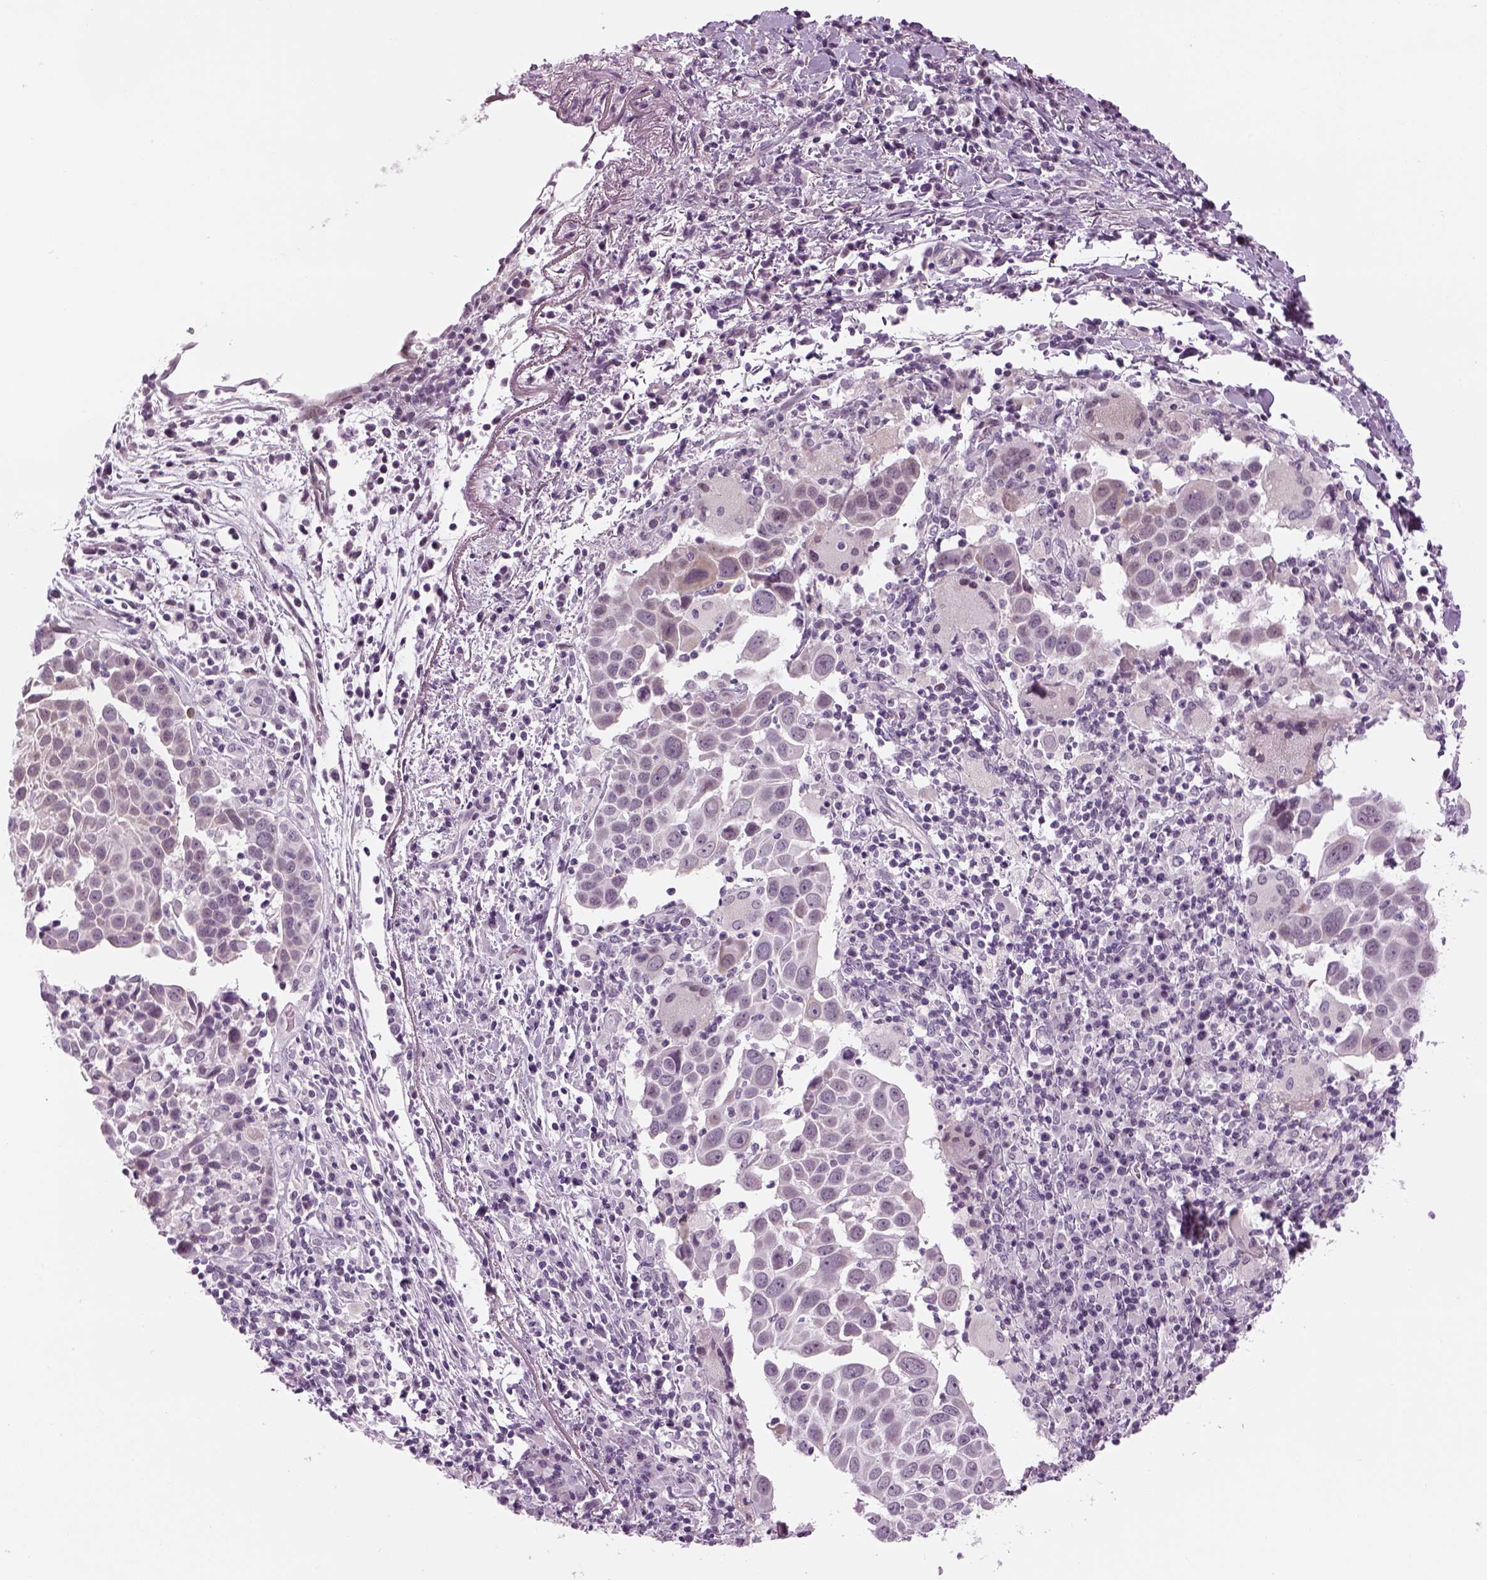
{"staining": {"intensity": "negative", "quantity": "none", "location": "none"}, "tissue": "lung cancer", "cell_type": "Tumor cells", "image_type": "cancer", "snomed": [{"axis": "morphology", "description": "Squamous cell carcinoma, NOS"}, {"axis": "topography", "description": "Lung"}], "caption": "Human squamous cell carcinoma (lung) stained for a protein using immunohistochemistry (IHC) displays no staining in tumor cells.", "gene": "LRRIQ3", "patient": {"sex": "male", "age": 57}}